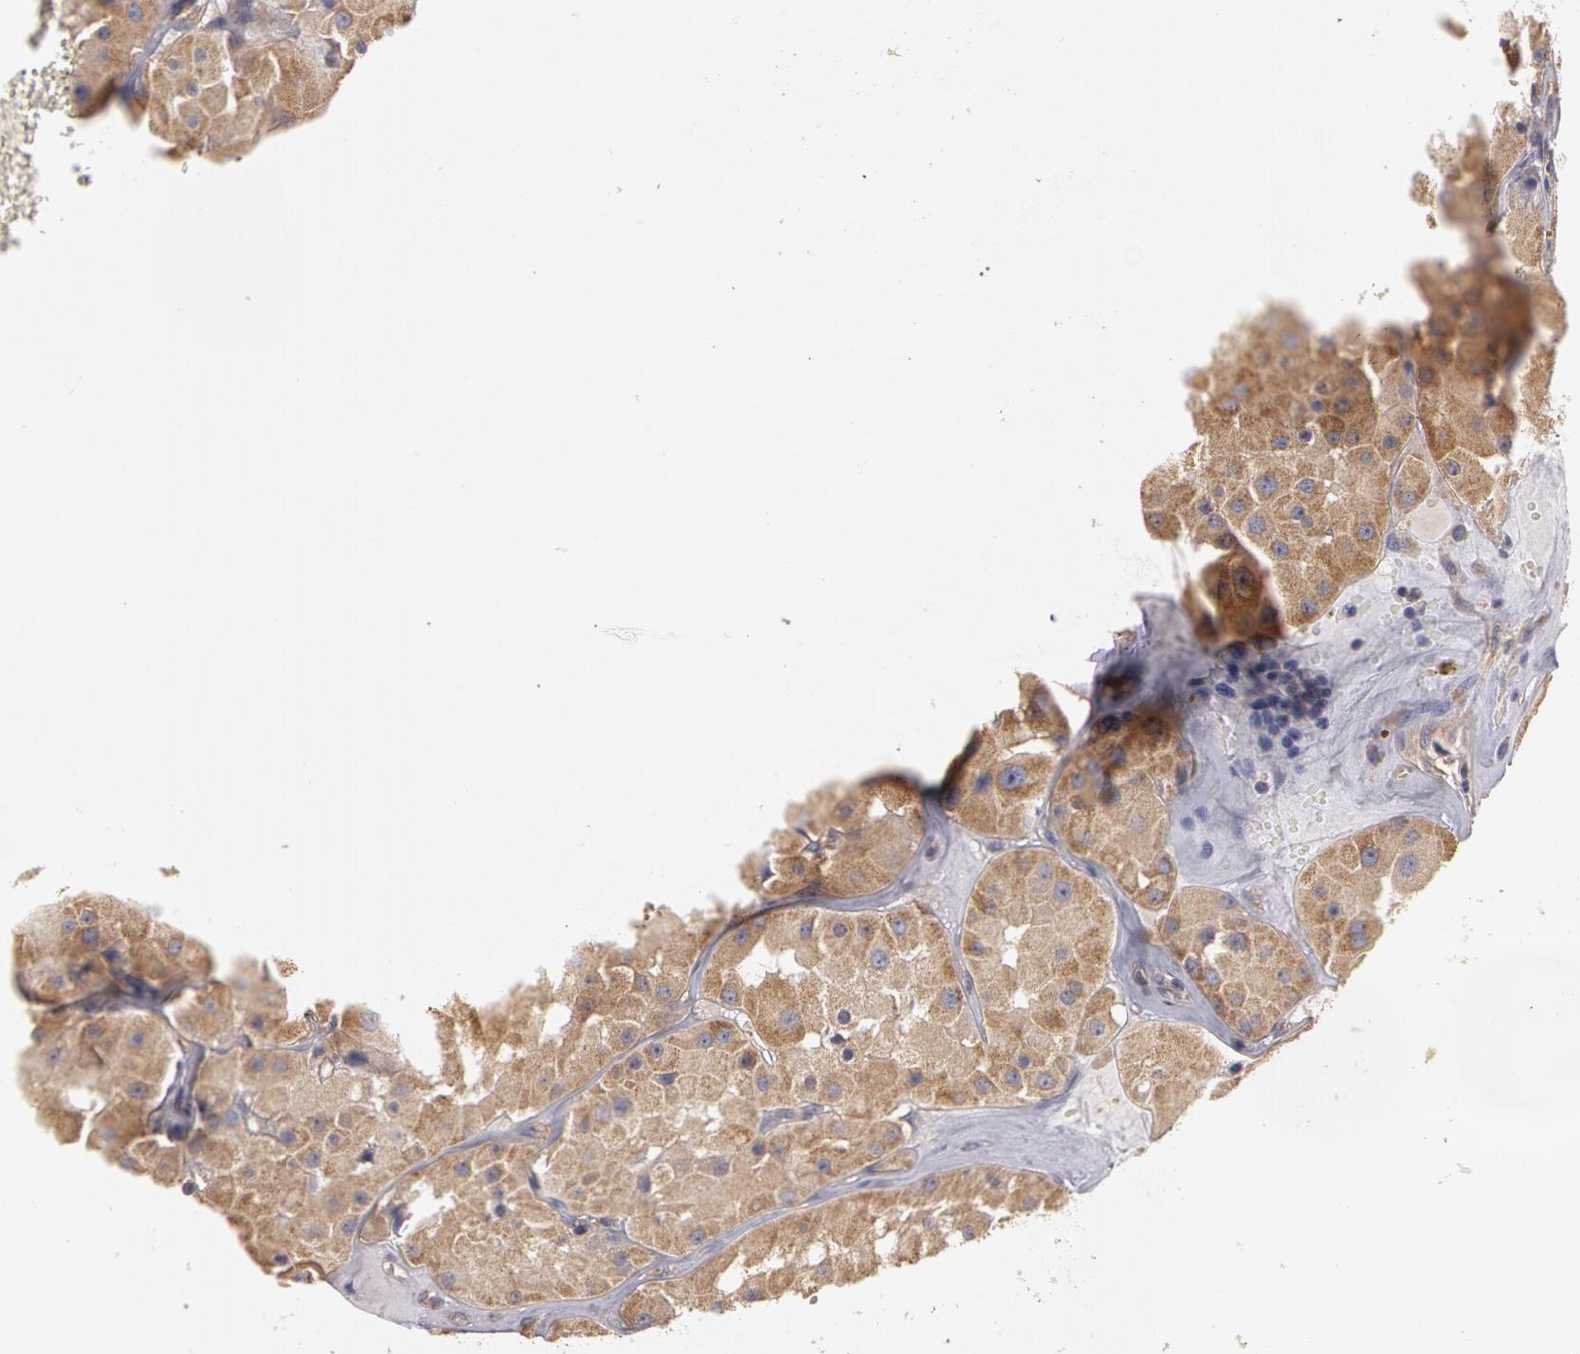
{"staining": {"intensity": "moderate", "quantity": ">75%", "location": "cytoplasmic/membranous"}, "tissue": "renal cancer", "cell_type": "Tumor cells", "image_type": "cancer", "snomed": [{"axis": "morphology", "description": "Adenocarcinoma, uncertain malignant potential"}, {"axis": "topography", "description": "Kidney"}], "caption": "Protein expression analysis of human adenocarcinoma,  uncertain malignant potential (renal) reveals moderate cytoplasmic/membranous staining in about >75% of tumor cells.", "gene": "NEK9", "patient": {"sex": "male", "age": 63}}